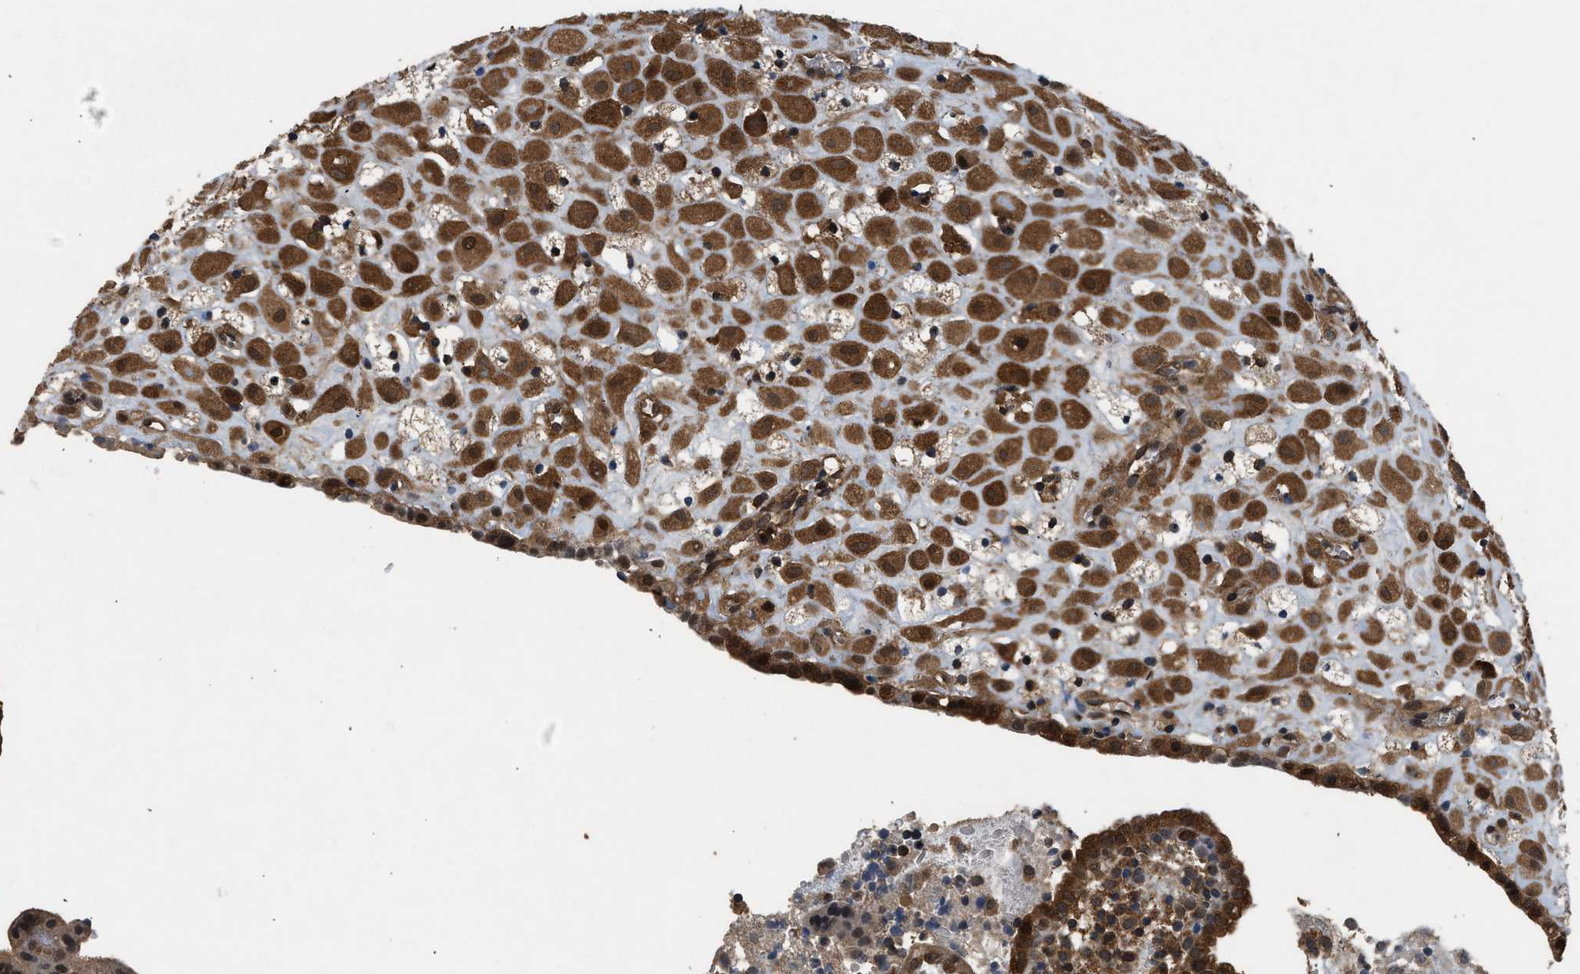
{"staining": {"intensity": "strong", "quantity": ">75%", "location": "cytoplasmic/membranous"}, "tissue": "placenta", "cell_type": "Decidual cells", "image_type": "normal", "snomed": [{"axis": "morphology", "description": "Normal tissue, NOS"}, {"axis": "topography", "description": "Placenta"}], "caption": "Immunohistochemical staining of unremarkable placenta demonstrates high levels of strong cytoplasmic/membranous positivity in approximately >75% of decidual cells.", "gene": "OXSR1", "patient": {"sex": "female", "age": 18}}